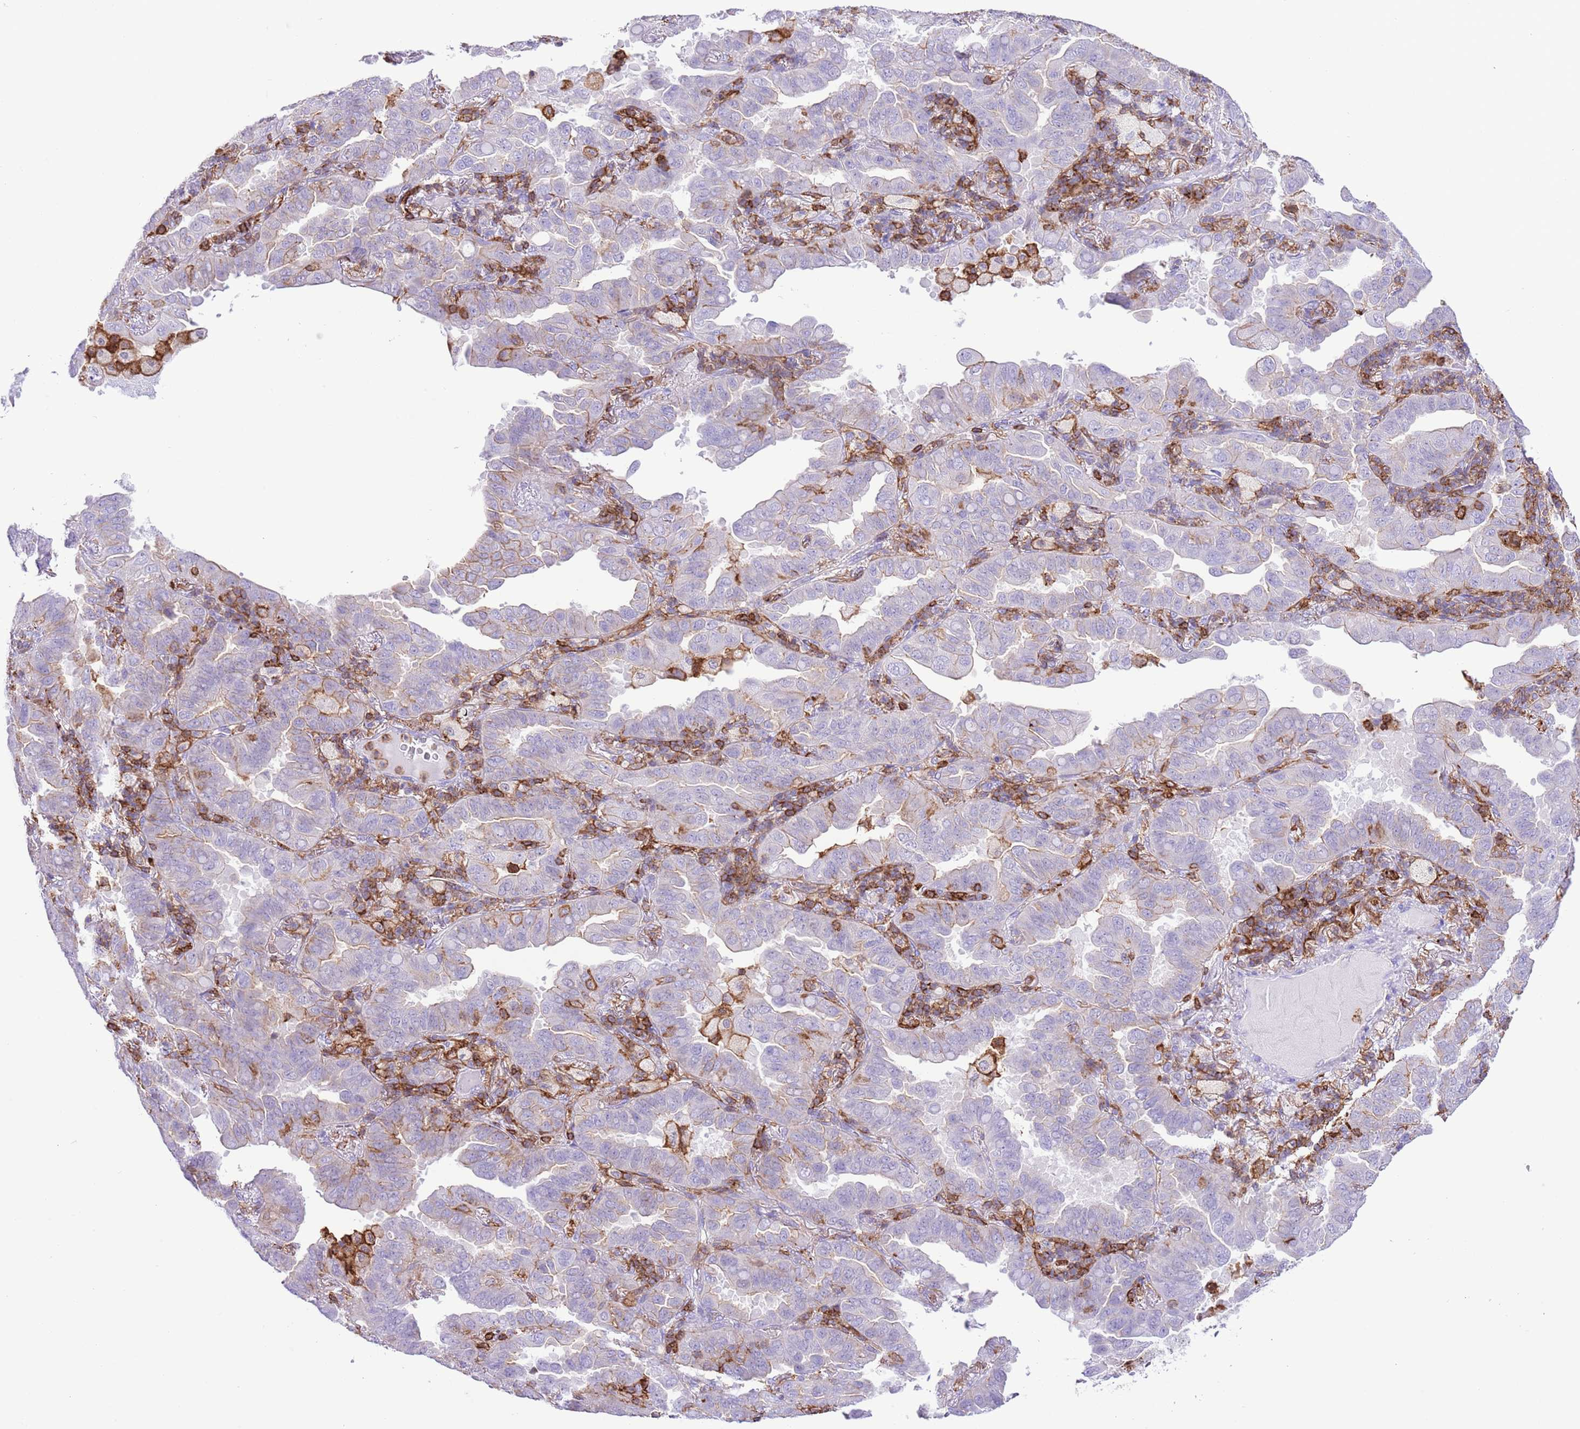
{"staining": {"intensity": "negative", "quantity": "none", "location": "none"}, "tissue": "lung cancer", "cell_type": "Tumor cells", "image_type": "cancer", "snomed": [{"axis": "morphology", "description": "Adenocarcinoma, NOS"}, {"axis": "topography", "description": "Lung"}], "caption": "DAB (3,3'-diaminobenzidine) immunohistochemical staining of lung cancer (adenocarcinoma) exhibits no significant expression in tumor cells.", "gene": "EFHD2", "patient": {"sex": "male", "age": 64}}